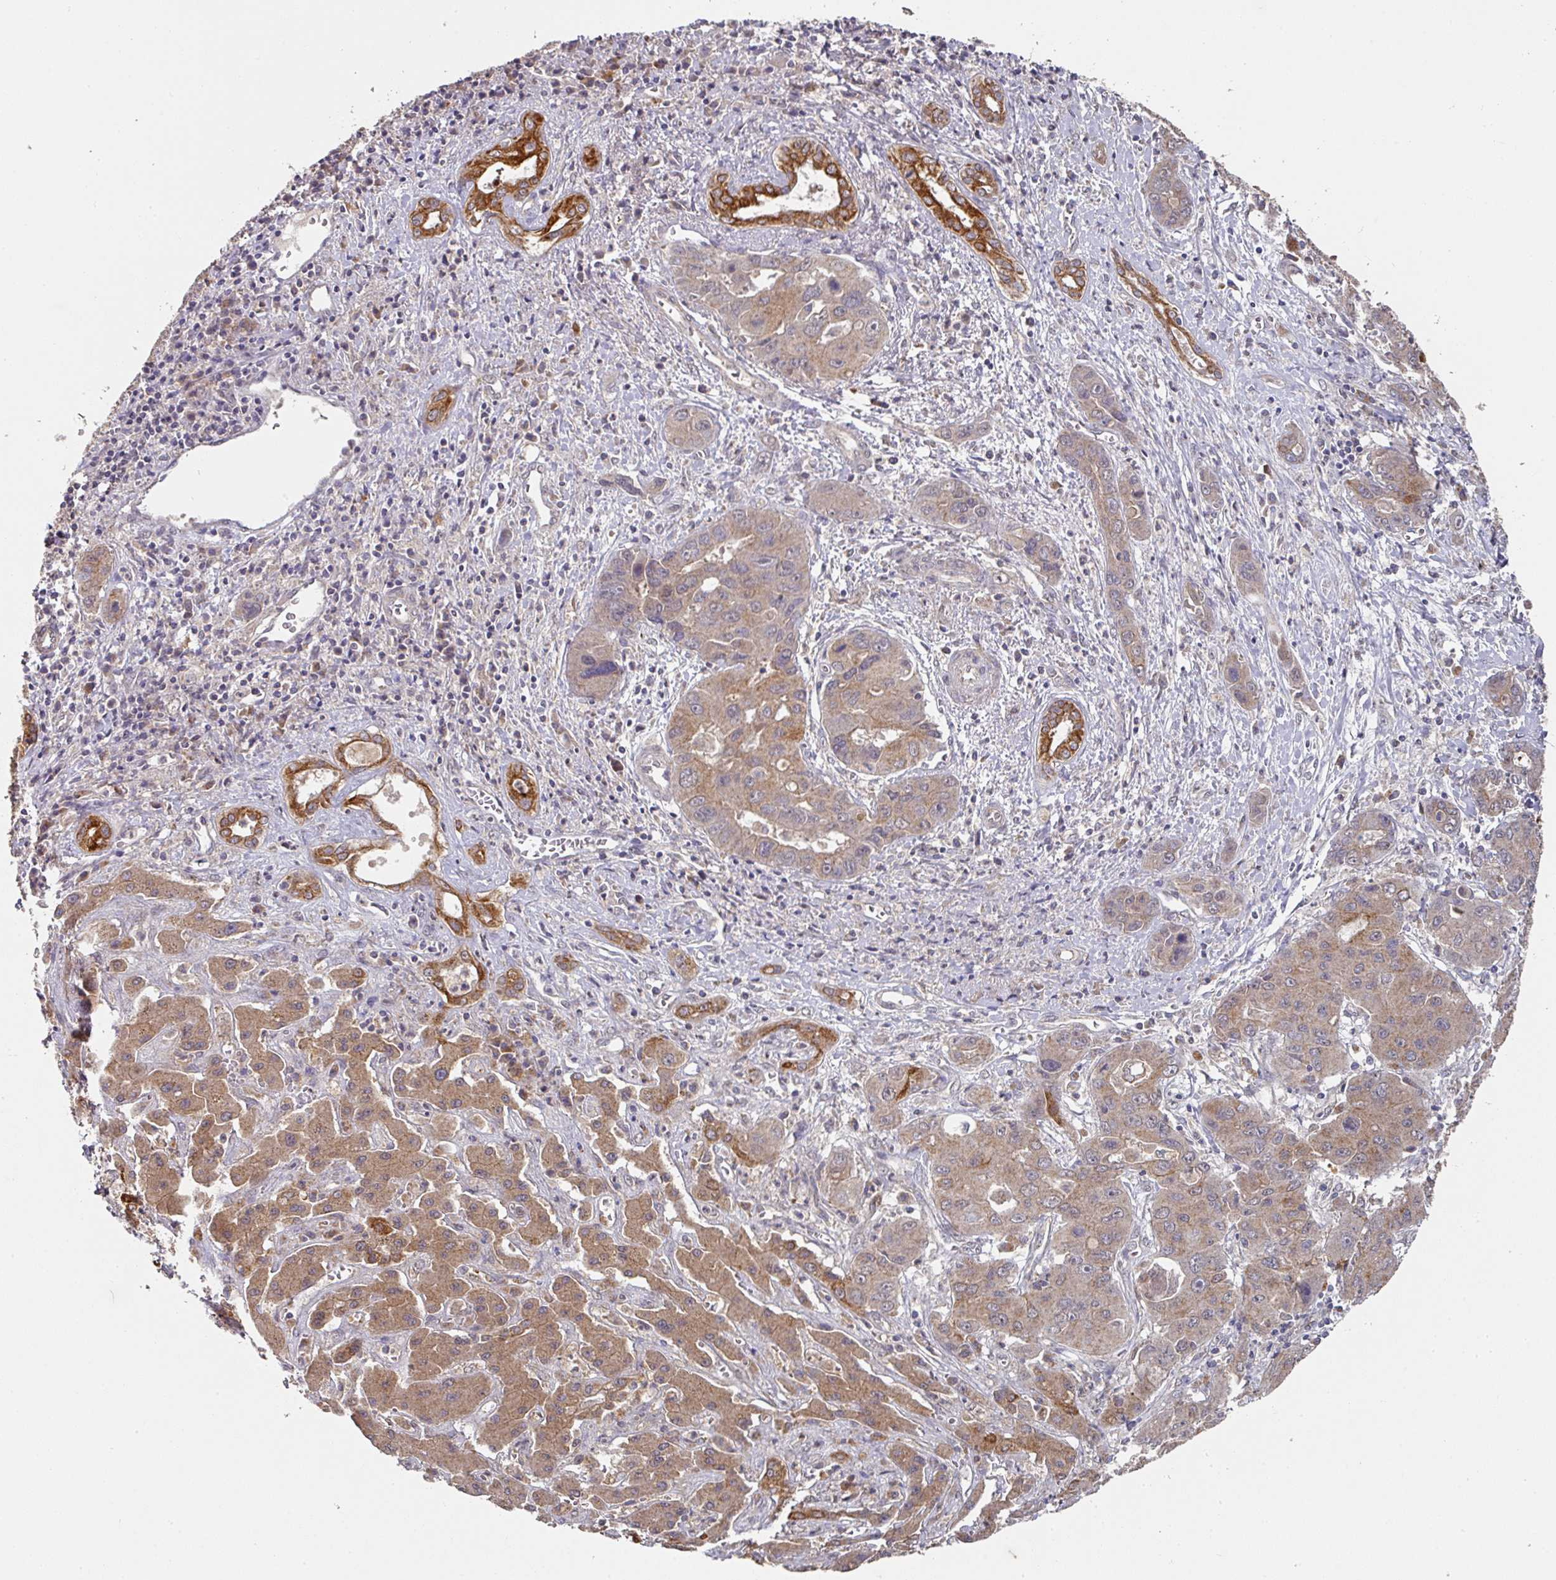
{"staining": {"intensity": "moderate", "quantity": "25%-75%", "location": "cytoplasmic/membranous"}, "tissue": "liver cancer", "cell_type": "Tumor cells", "image_type": "cancer", "snomed": [{"axis": "morphology", "description": "Cholangiocarcinoma"}, {"axis": "topography", "description": "Liver"}], "caption": "The micrograph displays a brown stain indicating the presence of a protein in the cytoplasmic/membranous of tumor cells in liver cholangiocarcinoma.", "gene": "EXTL3", "patient": {"sex": "male", "age": 67}}